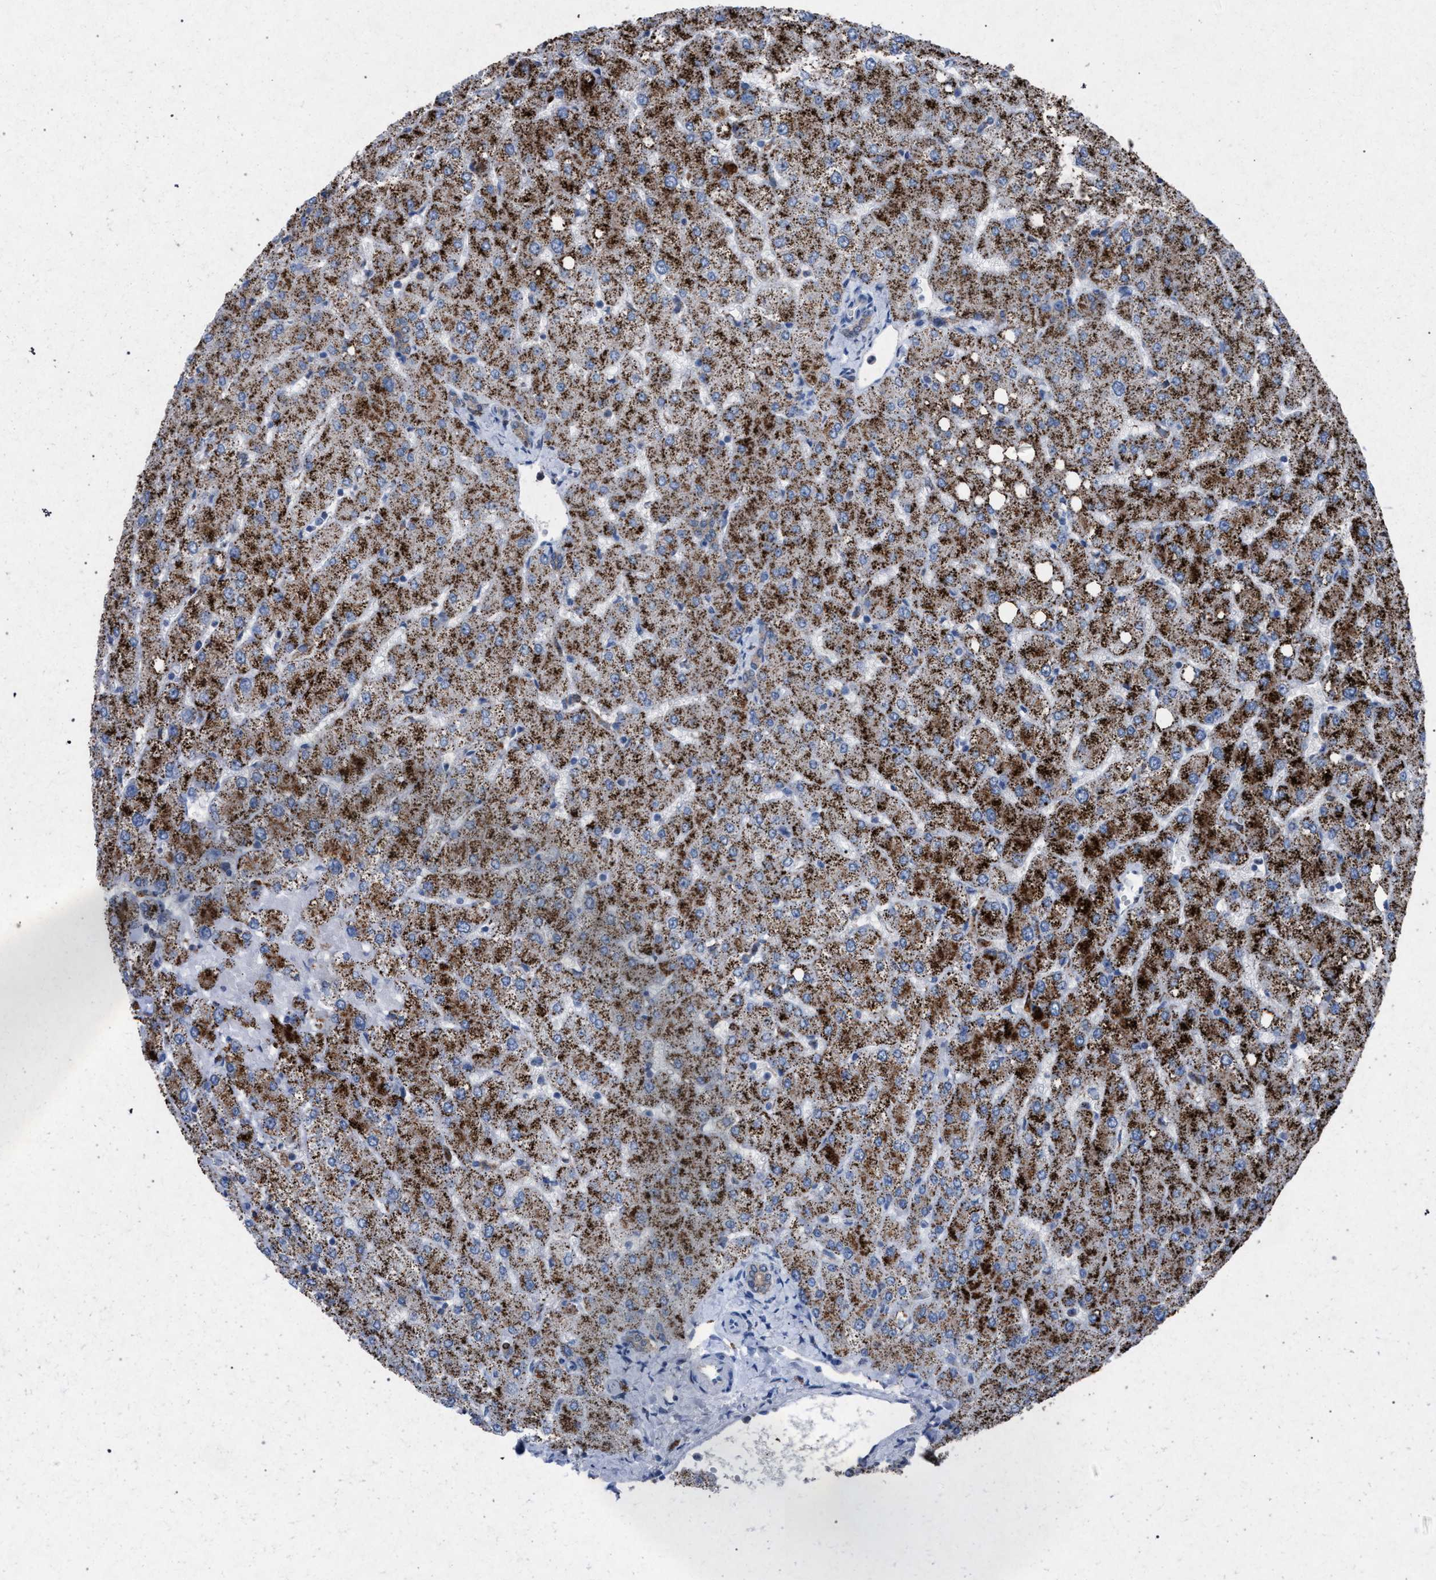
{"staining": {"intensity": "weak", "quantity": ">75%", "location": "cytoplasmic/membranous"}, "tissue": "liver", "cell_type": "Cholangiocytes", "image_type": "normal", "snomed": [{"axis": "morphology", "description": "Normal tissue, NOS"}, {"axis": "topography", "description": "Liver"}], "caption": "Immunohistochemistry (IHC) of unremarkable liver demonstrates low levels of weak cytoplasmic/membranous staining in about >75% of cholangiocytes.", "gene": "HSD17B4", "patient": {"sex": "female", "age": 54}}